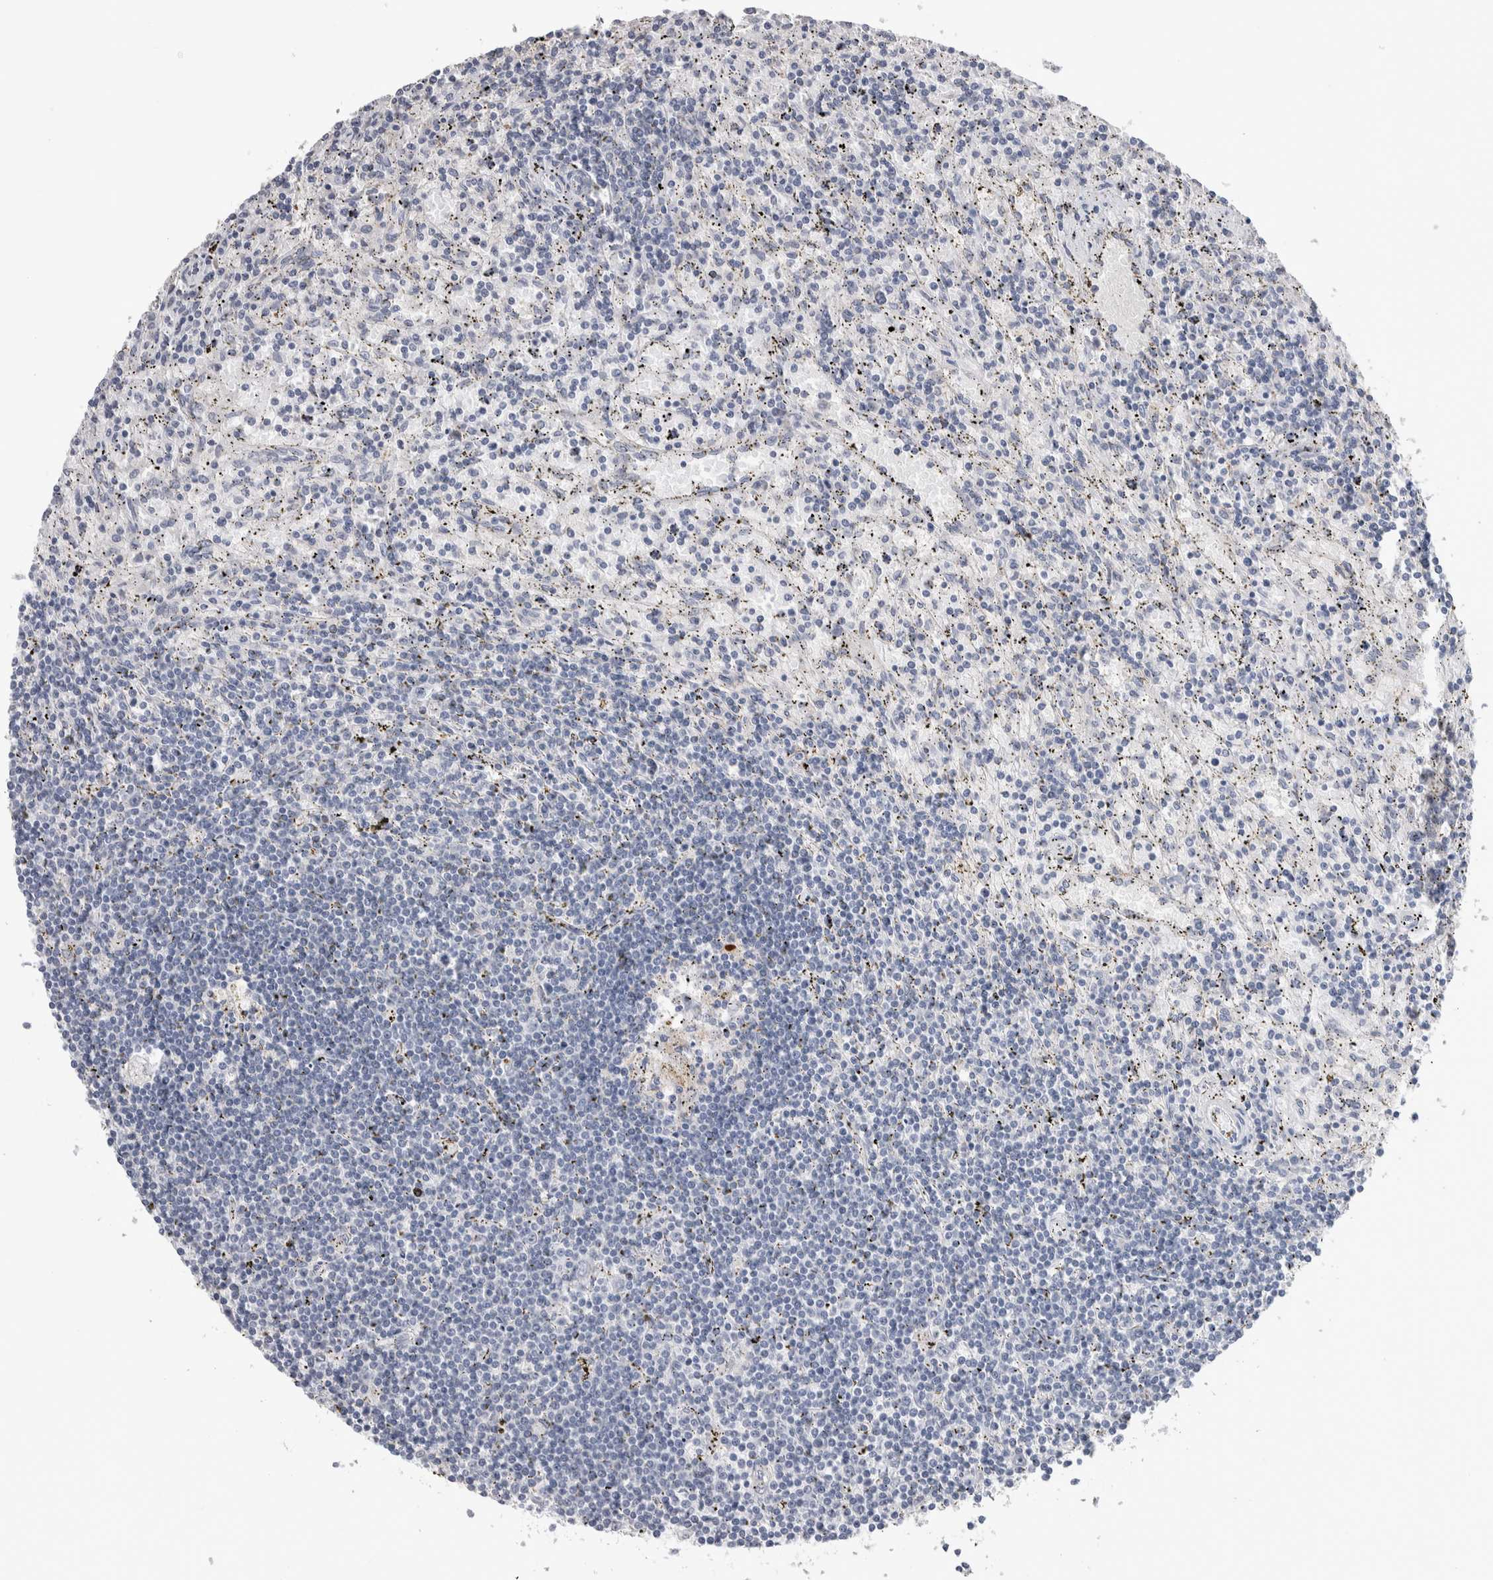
{"staining": {"intensity": "negative", "quantity": "none", "location": "none"}, "tissue": "lymphoma", "cell_type": "Tumor cells", "image_type": "cancer", "snomed": [{"axis": "morphology", "description": "Malignant lymphoma, non-Hodgkin's type, Low grade"}, {"axis": "topography", "description": "Spleen"}], "caption": "A high-resolution histopathology image shows IHC staining of lymphoma, which shows no significant expression in tumor cells. (DAB immunohistochemistry (IHC) visualized using brightfield microscopy, high magnification).", "gene": "TMEM102", "patient": {"sex": "male", "age": 76}}